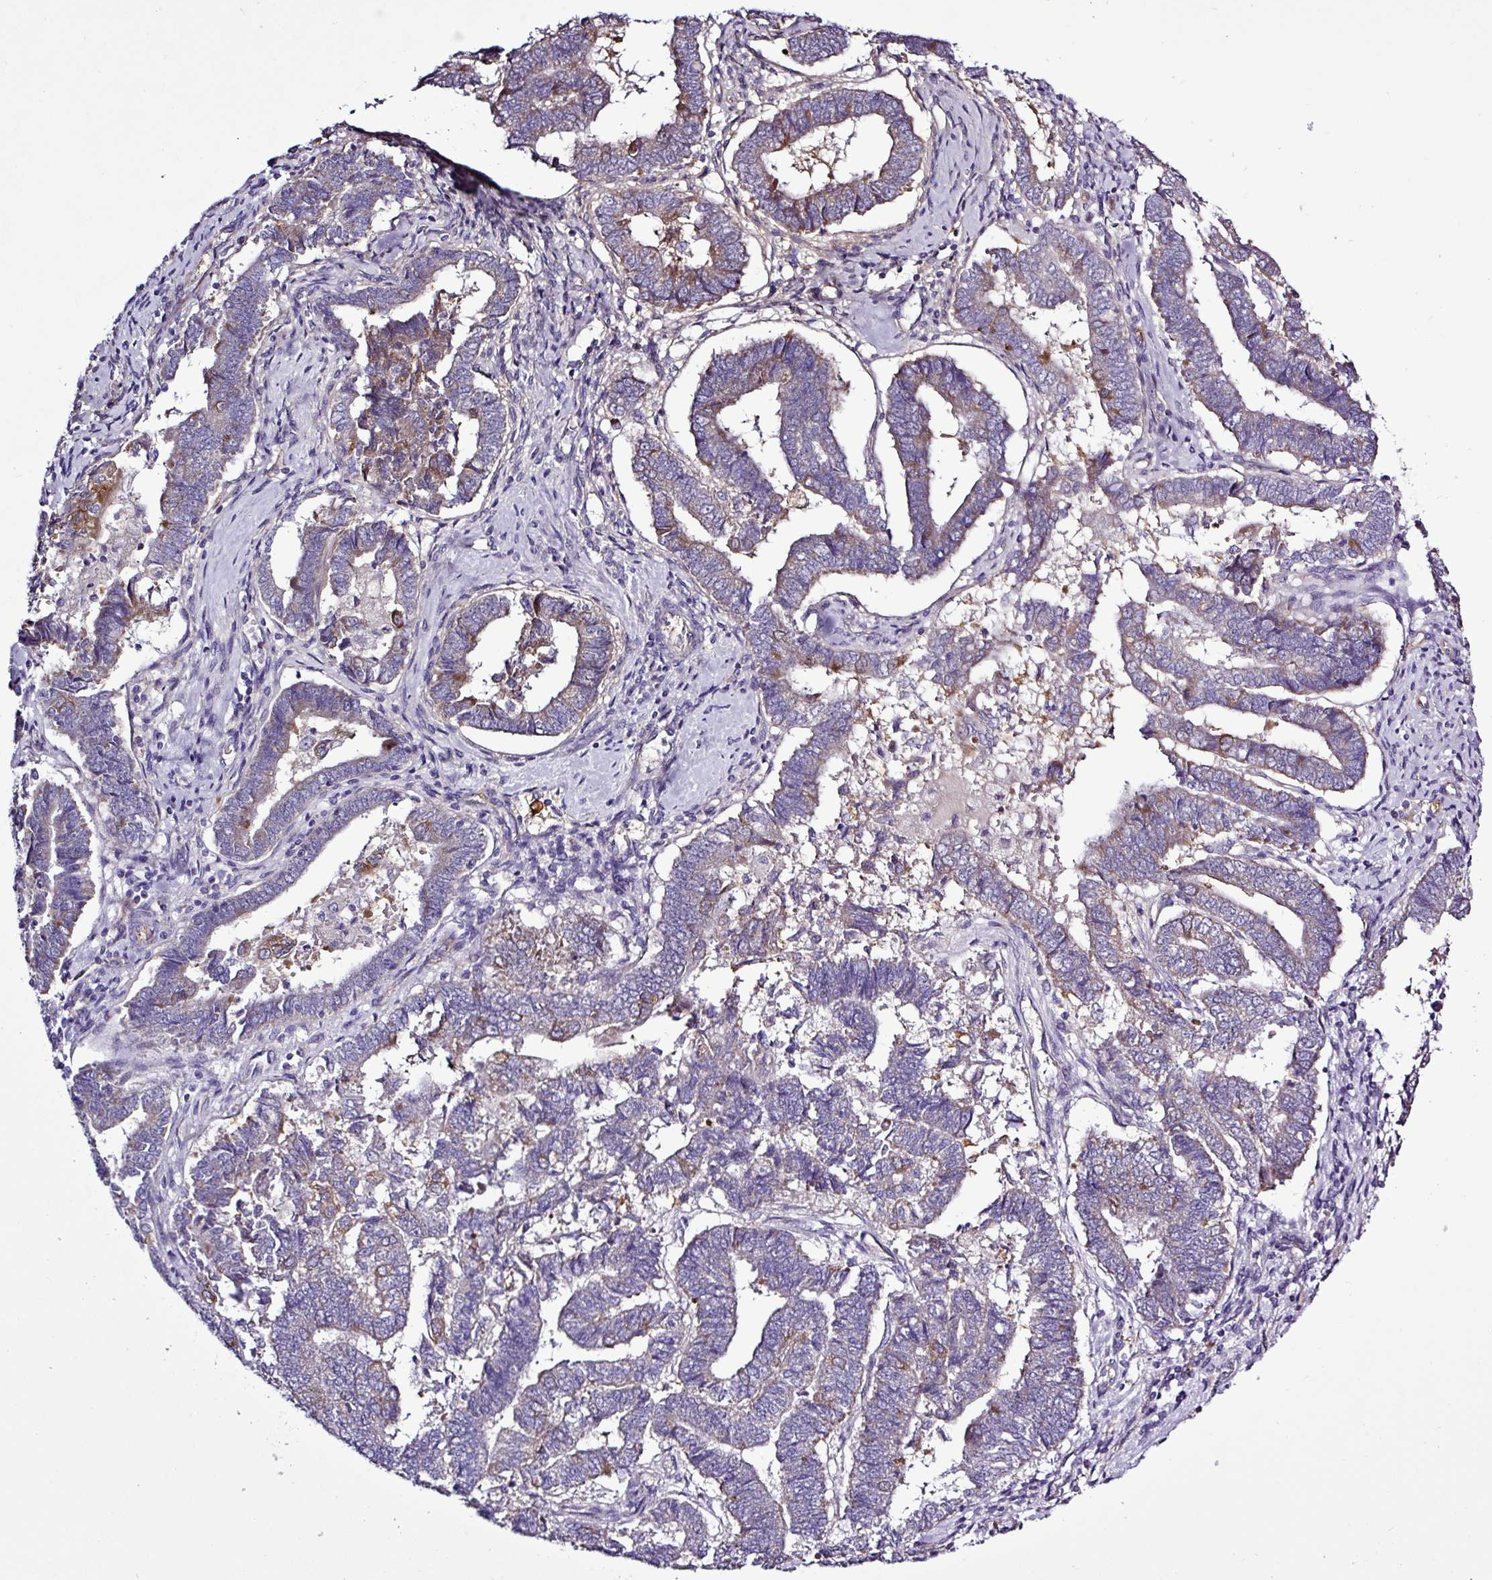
{"staining": {"intensity": "moderate", "quantity": "<25%", "location": "cytoplasmic/membranous"}, "tissue": "endometrial cancer", "cell_type": "Tumor cells", "image_type": "cancer", "snomed": [{"axis": "morphology", "description": "Adenocarcinoma, NOS"}, {"axis": "topography", "description": "Endometrium"}], "caption": "Protein staining exhibits moderate cytoplasmic/membranous positivity in approximately <25% of tumor cells in endometrial cancer (adenocarcinoma).", "gene": "CWH43", "patient": {"sex": "female", "age": 72}}